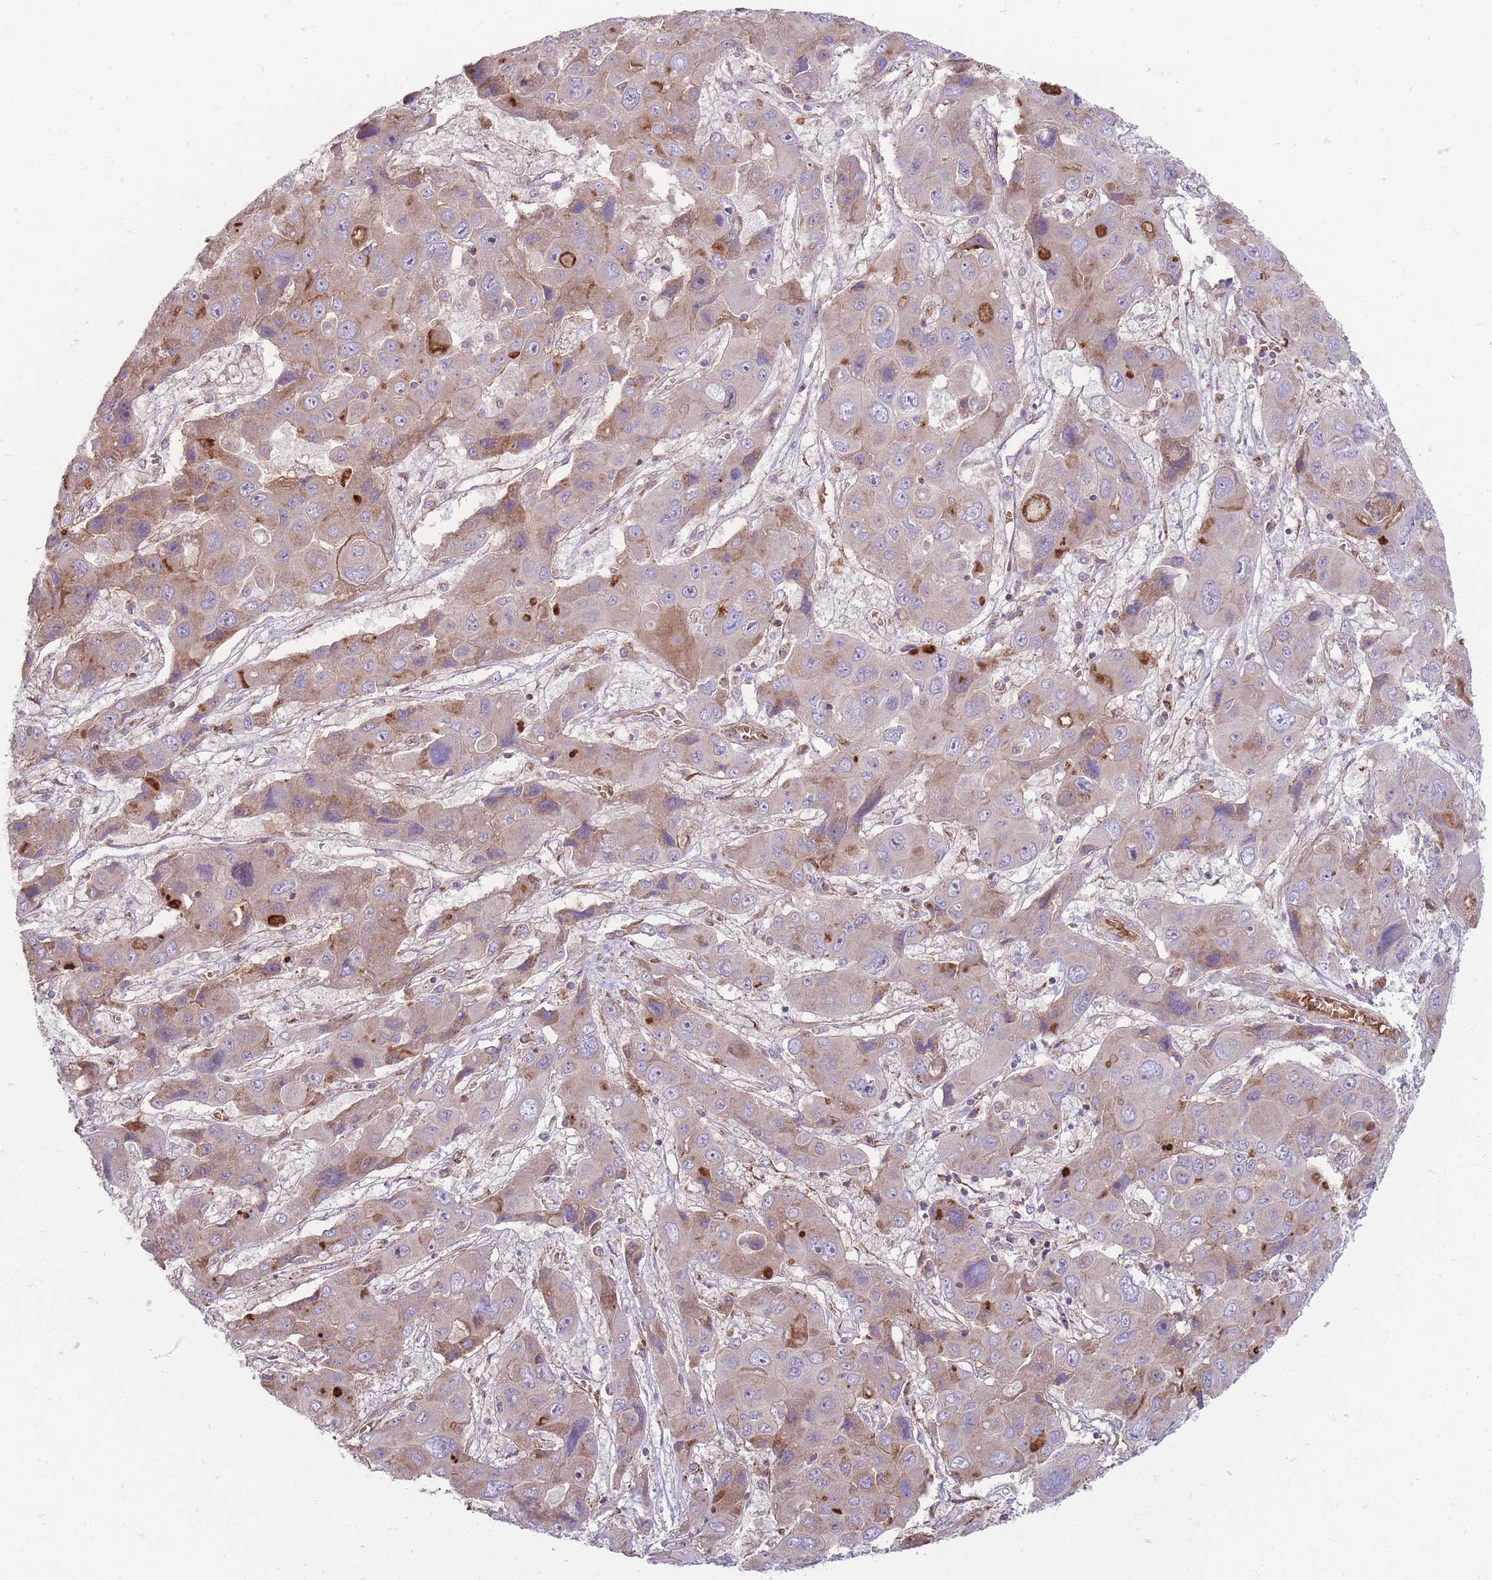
{"staining": {"intensity": "moderate", "quantity": "<25%", "location": "cytoplasmic/membranous"}, "tissue": "liver cancer", "cell_type": "Tumor cells", "image_type": "cancer", "snomed": [{"axis": "morphology", "description": "Cholangiocarcinoma"}, {"axis": "topography", "description": "Liver"}], "caption": "The image shows immunohistochemical staining of liver cholangiocarcinoma. There is moderate cytoplasmic/membranous expression is appreciated in about <25% of tumor cells.", "gene": "ANKRD10", "patient": {"sex": "male", "age": 67}}